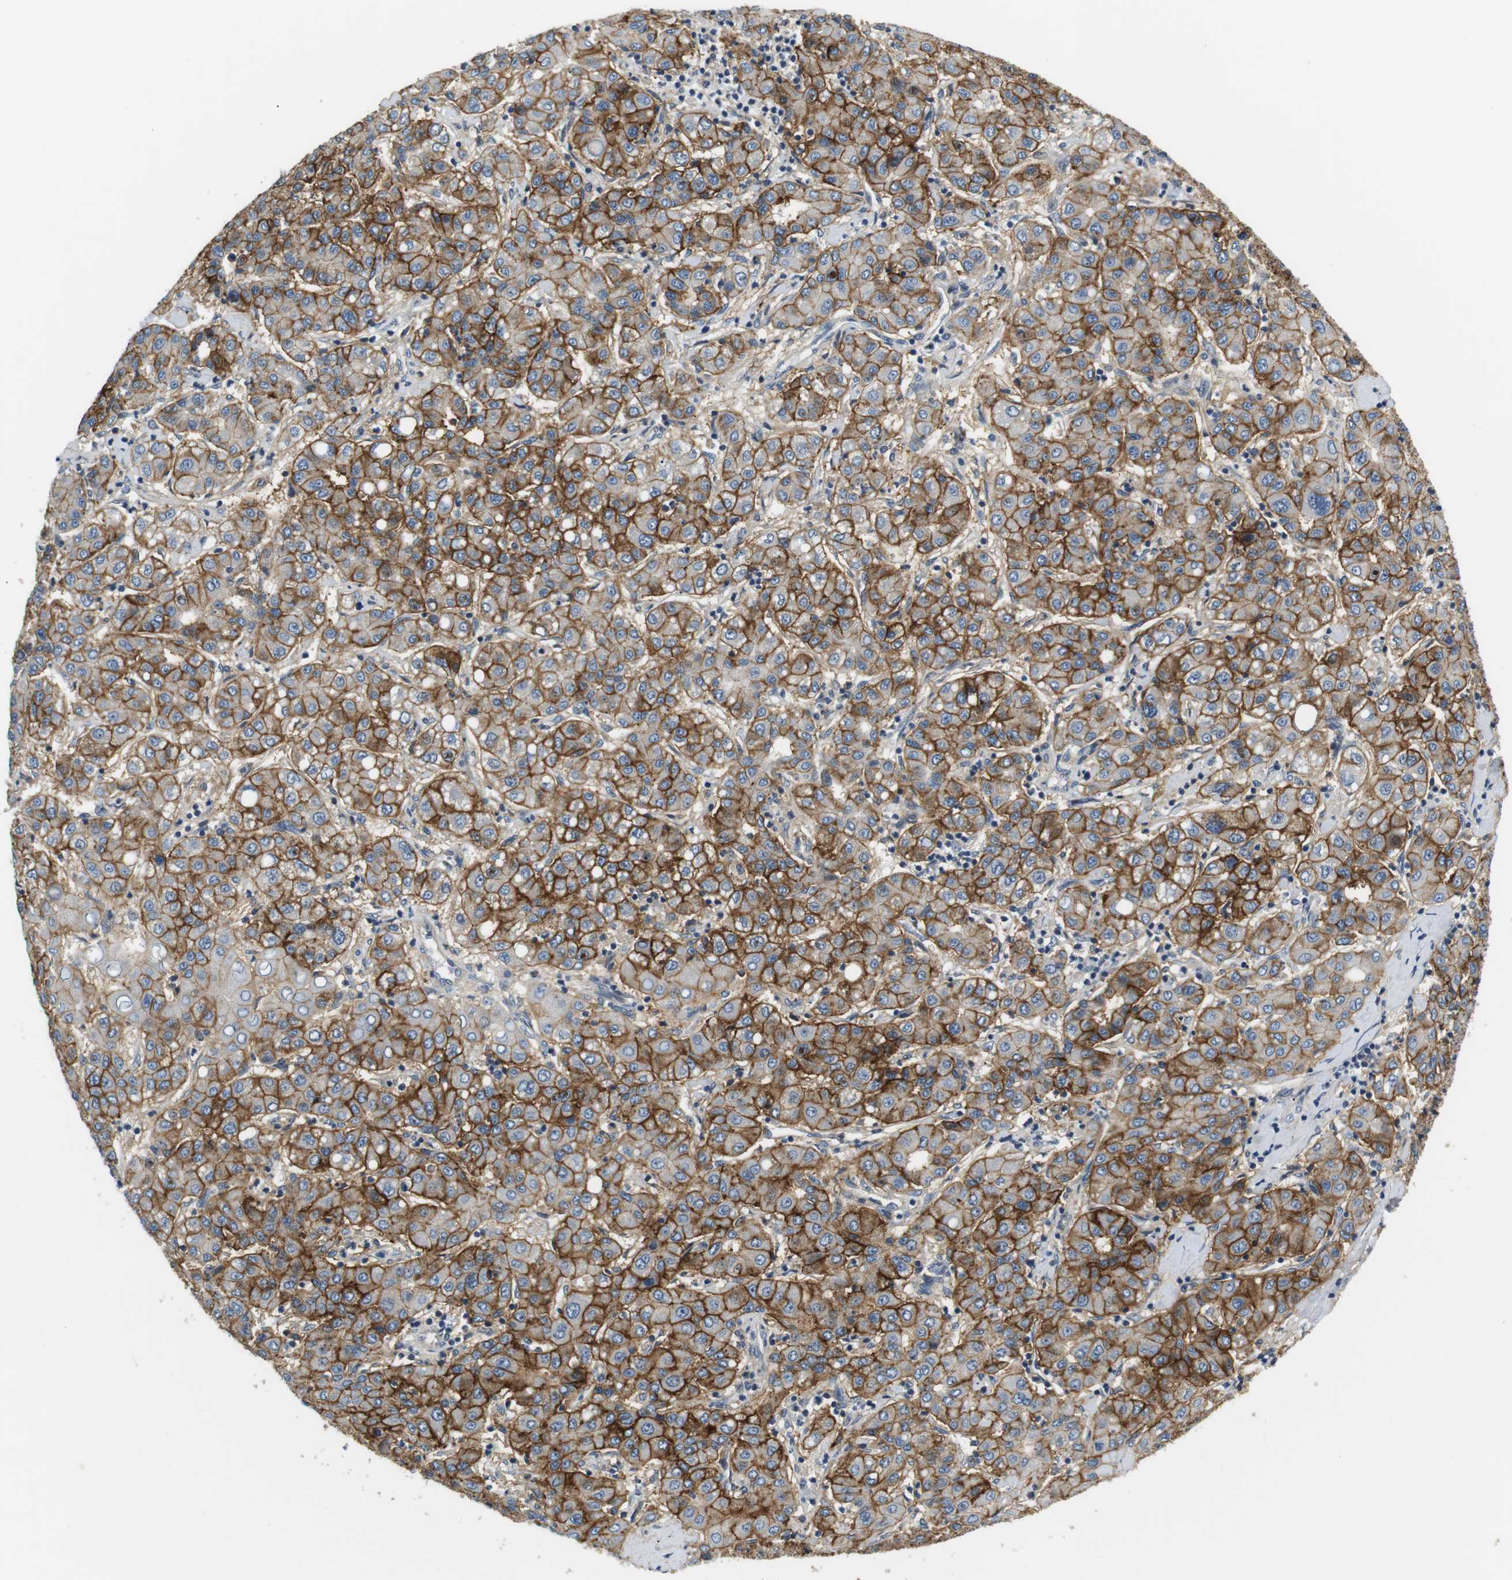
{"staining": {"intensity": "strong", "quantity": ">75%", "location": "cytoplasmic/membranous"}, "tissue": "liver cancer", "cell_type": "Tumor cells", "image_type": "cancer", "snomed": [{"axis": "morphology", "description": "Carcinoma, Hepatocellular, NOS"}, {"axis": "topography", "description": "Liver"}], "caption": "IHC (DAB (3,3'-diaminobenzidine)) staining of liver cancer reveals strong cytoplasmic/membranous protein expression in about >75% of tumor cells. (DAB IHC, brown staining for protein, blue staining for nuclei).", "gene": "SLC30A1", "patient": {"sex": "male", "age": 65}}